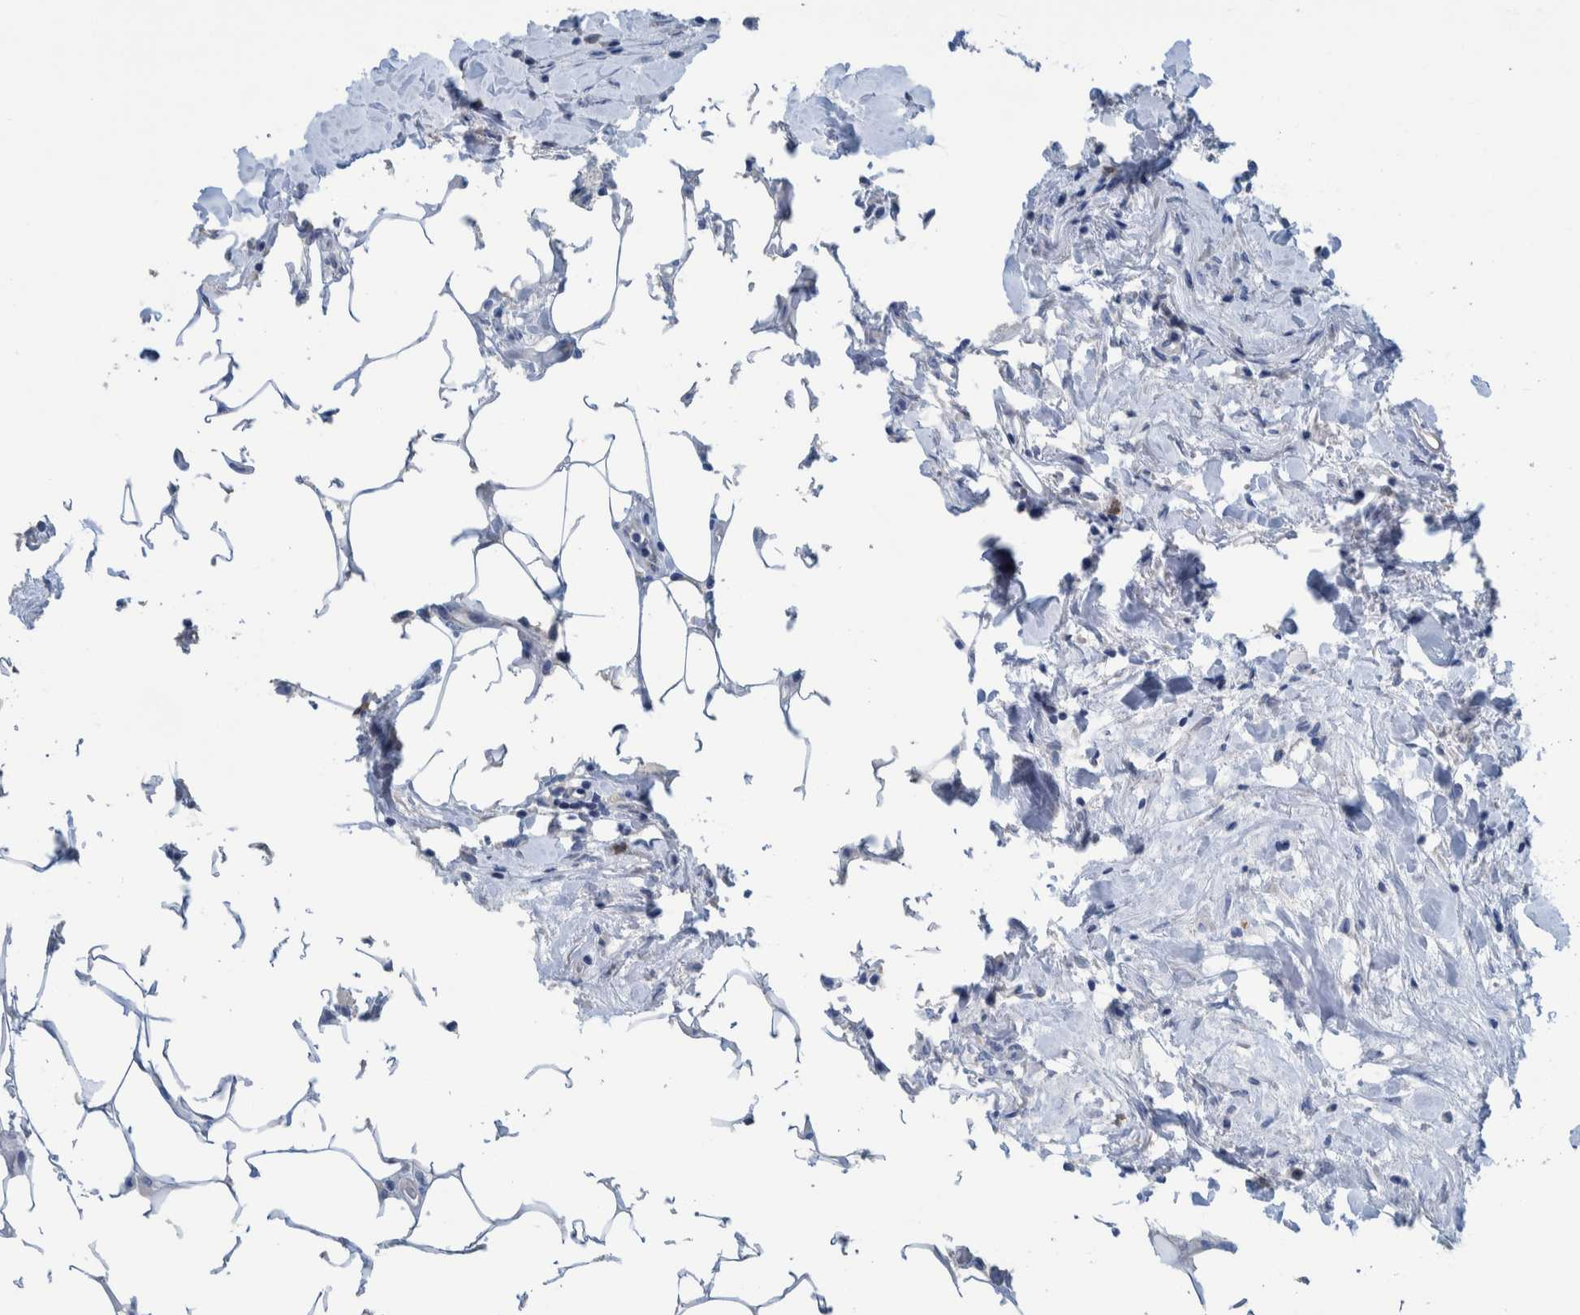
{"staining": {"intensity": "negative", "quantity": "none", "location": "none"}, "tissue": "breast cancer", "cell_type": "Tumor cells", "image_type": "cancer", "snomed": [{"axis": "morphology", "description": "Duct carcinoma"}, {"axis": "topography", "description": "Breast"}], "caption": "Immunohistochemical staining of breast cancer exhibits no significant positivity in tumor cells.", "gene": "IDO1", "patient": {"sex": "female", "age": 37}}